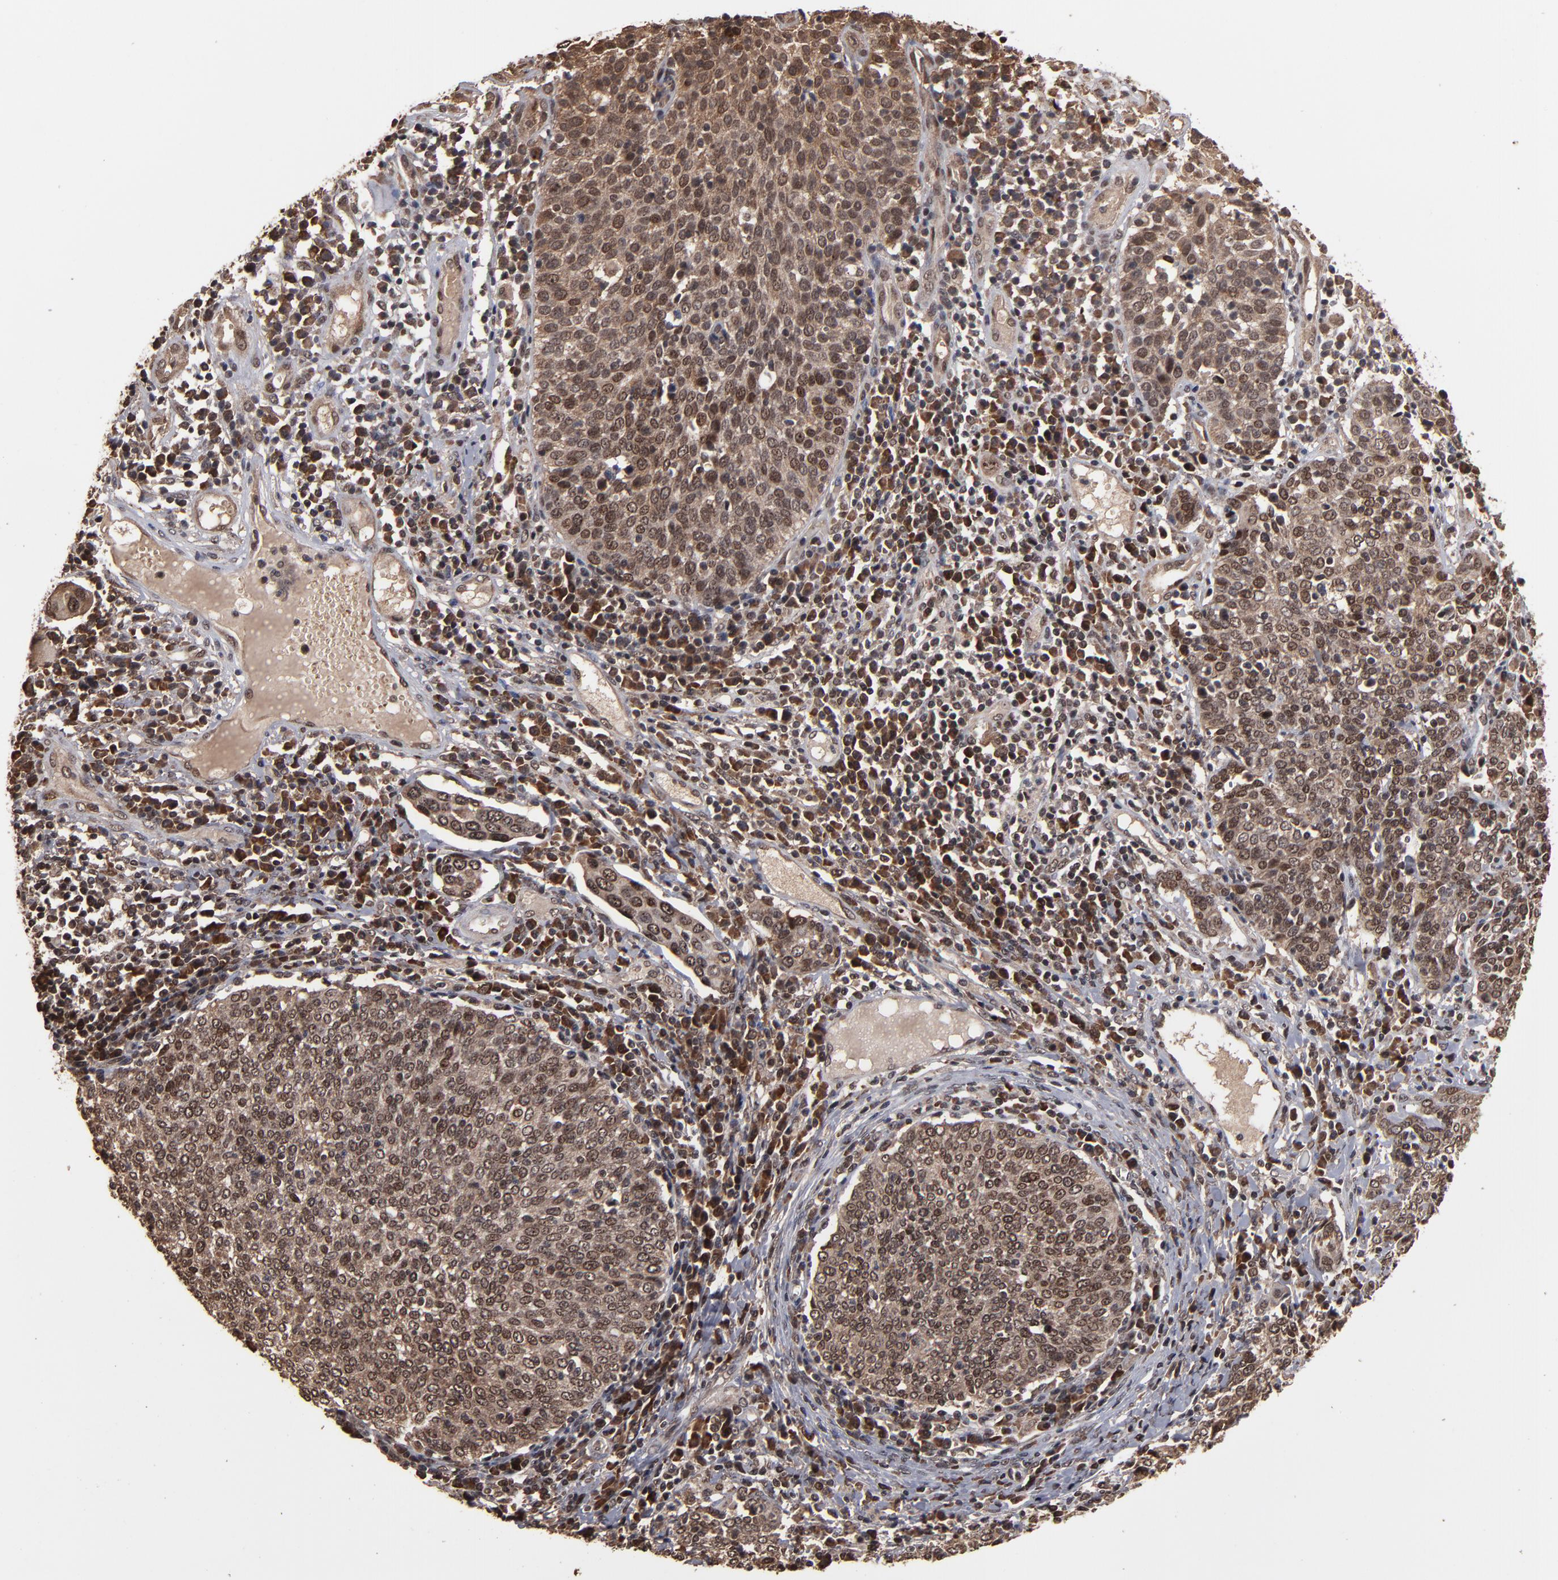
{"staining": {"intensity": "moderate", "quantity": ">75%", "location": "cytoplasmic/membranous,nuclear"}, "tissue": "cervical cancer", "cell_type": "Tumor cells", "image_type": "cancer", "snomed": [{"axis": "morphology", "description": "Squamous cell carcinoma, NOS"}, {"axis": "topography", "description": "Cervix"}], "caption": "High-magnification brightfield microscopy of cervical squamous cell carcinoma stained with DAB (3,3'-diaminobenzidine) (brown) and counterstained with hematoxylin (blue). tumor cells exhibit moderate cytoplasmic/membranous and nuclear positivity is seen in about>75% of cells.", "gene": "NXF2B", "patient": {"sex": "female", "age": 40}}